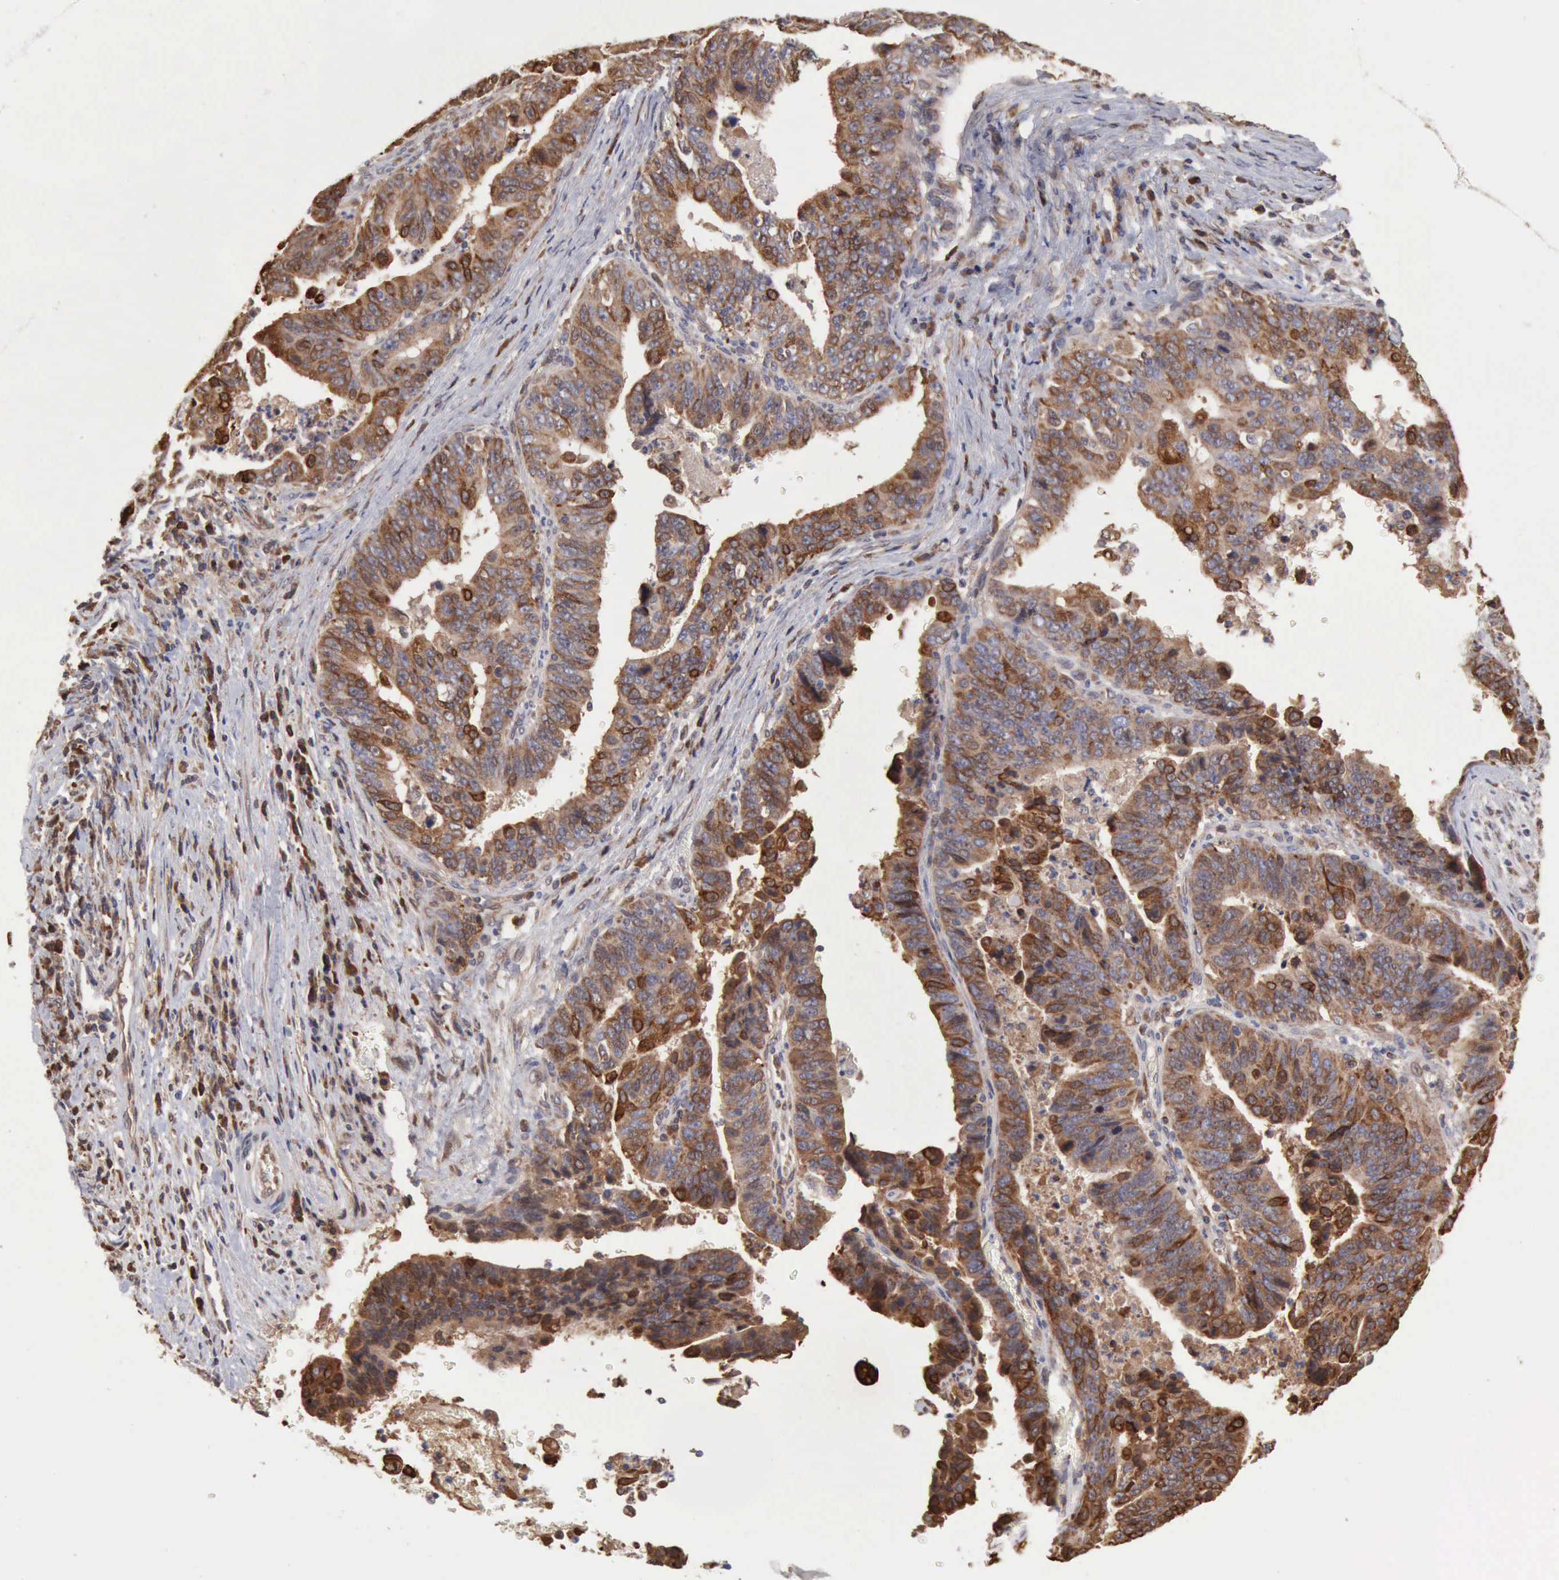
{"staining": {"intensity": "moderate", "quantity": ">75%", "location": "cytoplasmic/membranous"}, "tissue": "stomach cancer", "cell_type": "Tumor cells", "image_type": "cancer", "snomed": [{"axis": "morphology", "description": "Adenocarcinoma, NOS"}, {"axis": "topography", "description": "Stomach, upper"}], "caption": "Immunohistochemistry (IHC) micrograph of neoplastic tissue: stomach cancer stained using IHC shows medium levels of moderate protein expression localized specifically in the cytoplasmic/membranous of tumor cells, appearing as a cytoplasmic/membranous brown color.", "gene": "APOL2", "patient": {"sex": "female", "age": 50}}